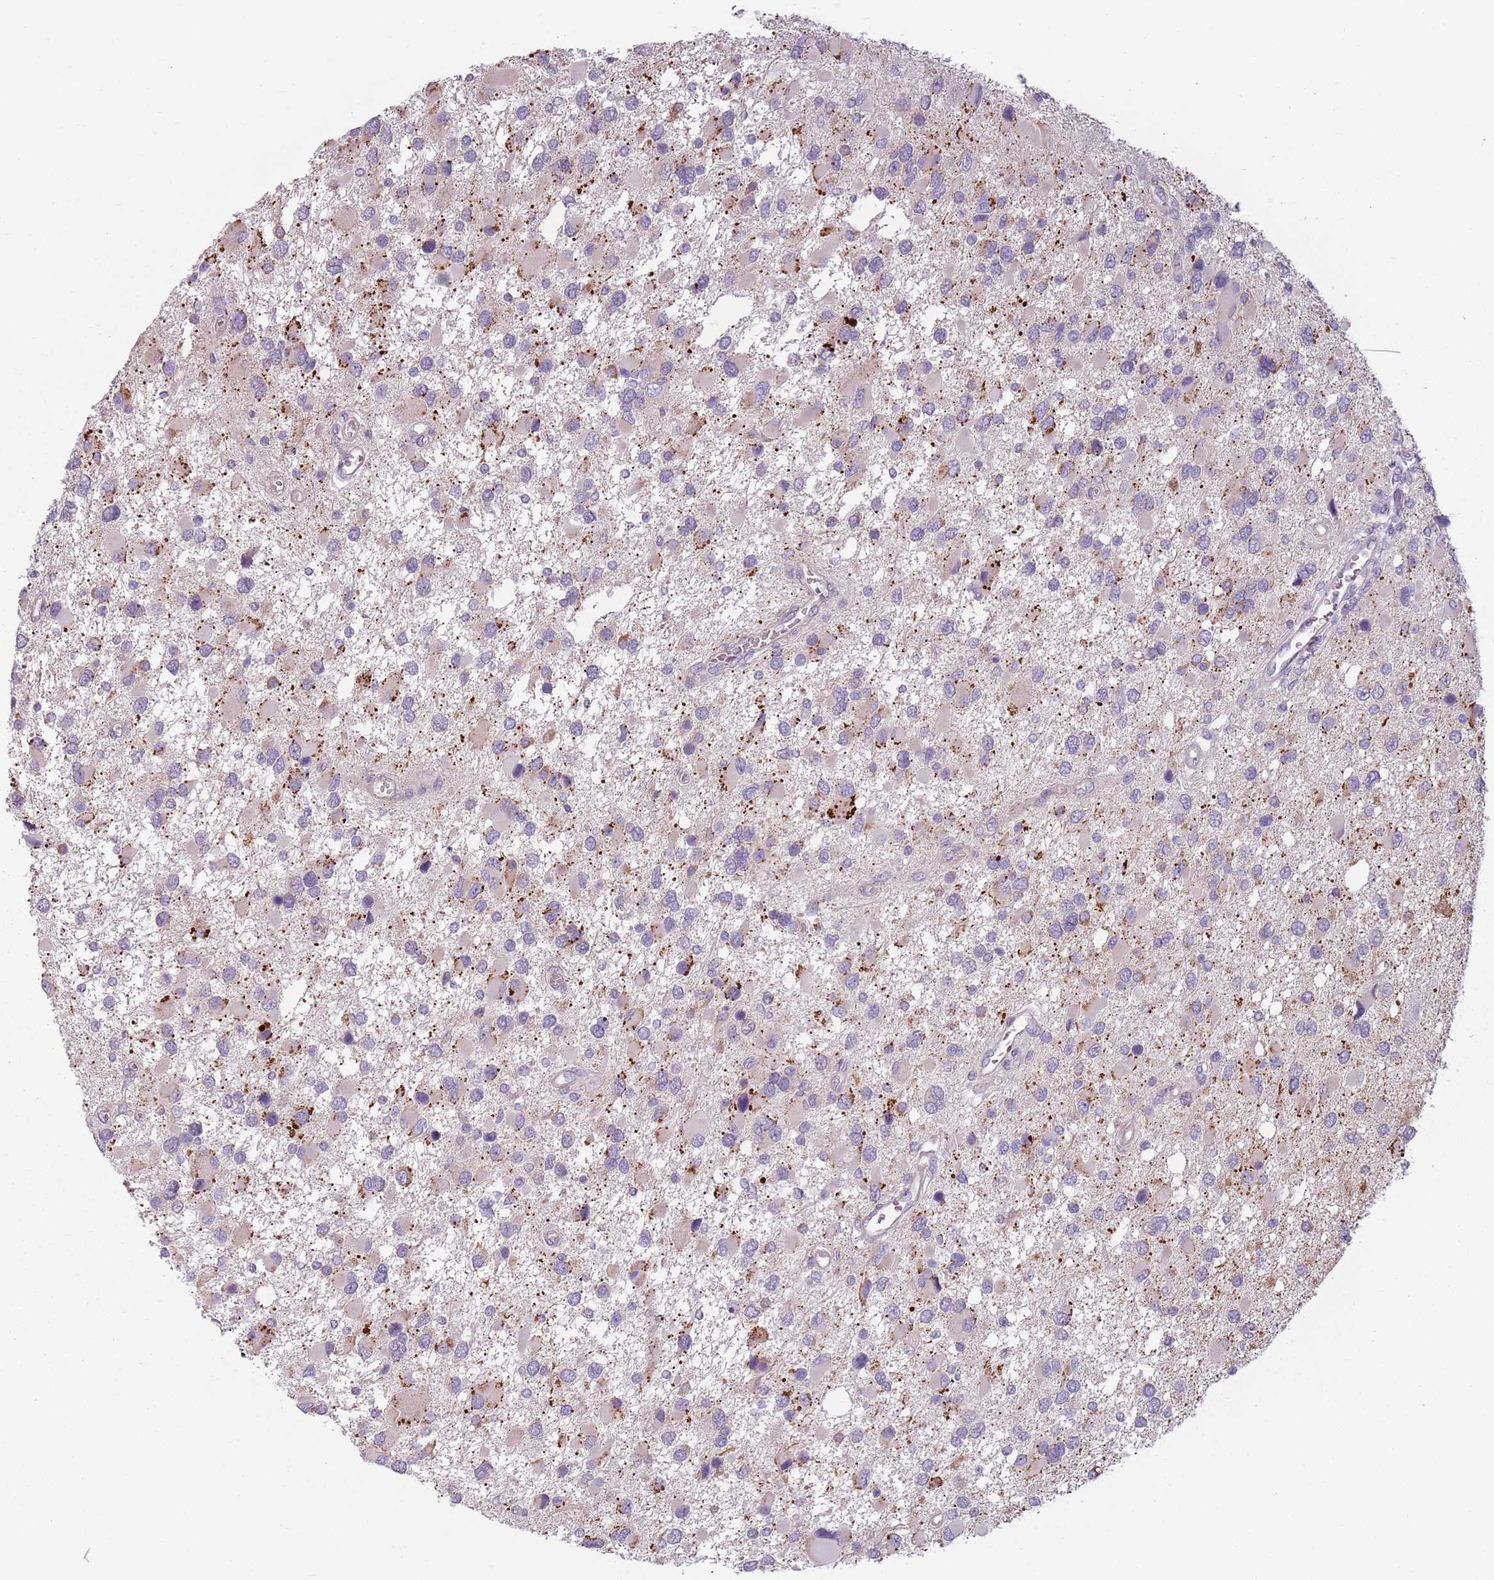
{"staining": {"intensity": "negative", "quantity": "none", "location": "none"}, "tissue": "glioma", "cell_type": "Tumor cells", "image_type": "cancer", "snomed": [{"axis": "morphology", "description": "Glioma, malignant, High grade"}, {"axis": "topography", "description": "Brain"}], "caption": "Malignant glioma (high-grade) stained for a protein using IHC reveals no staining tumor cells.", "gene": "TLCD2", "patient": {"sex": "male", "age": 53}}